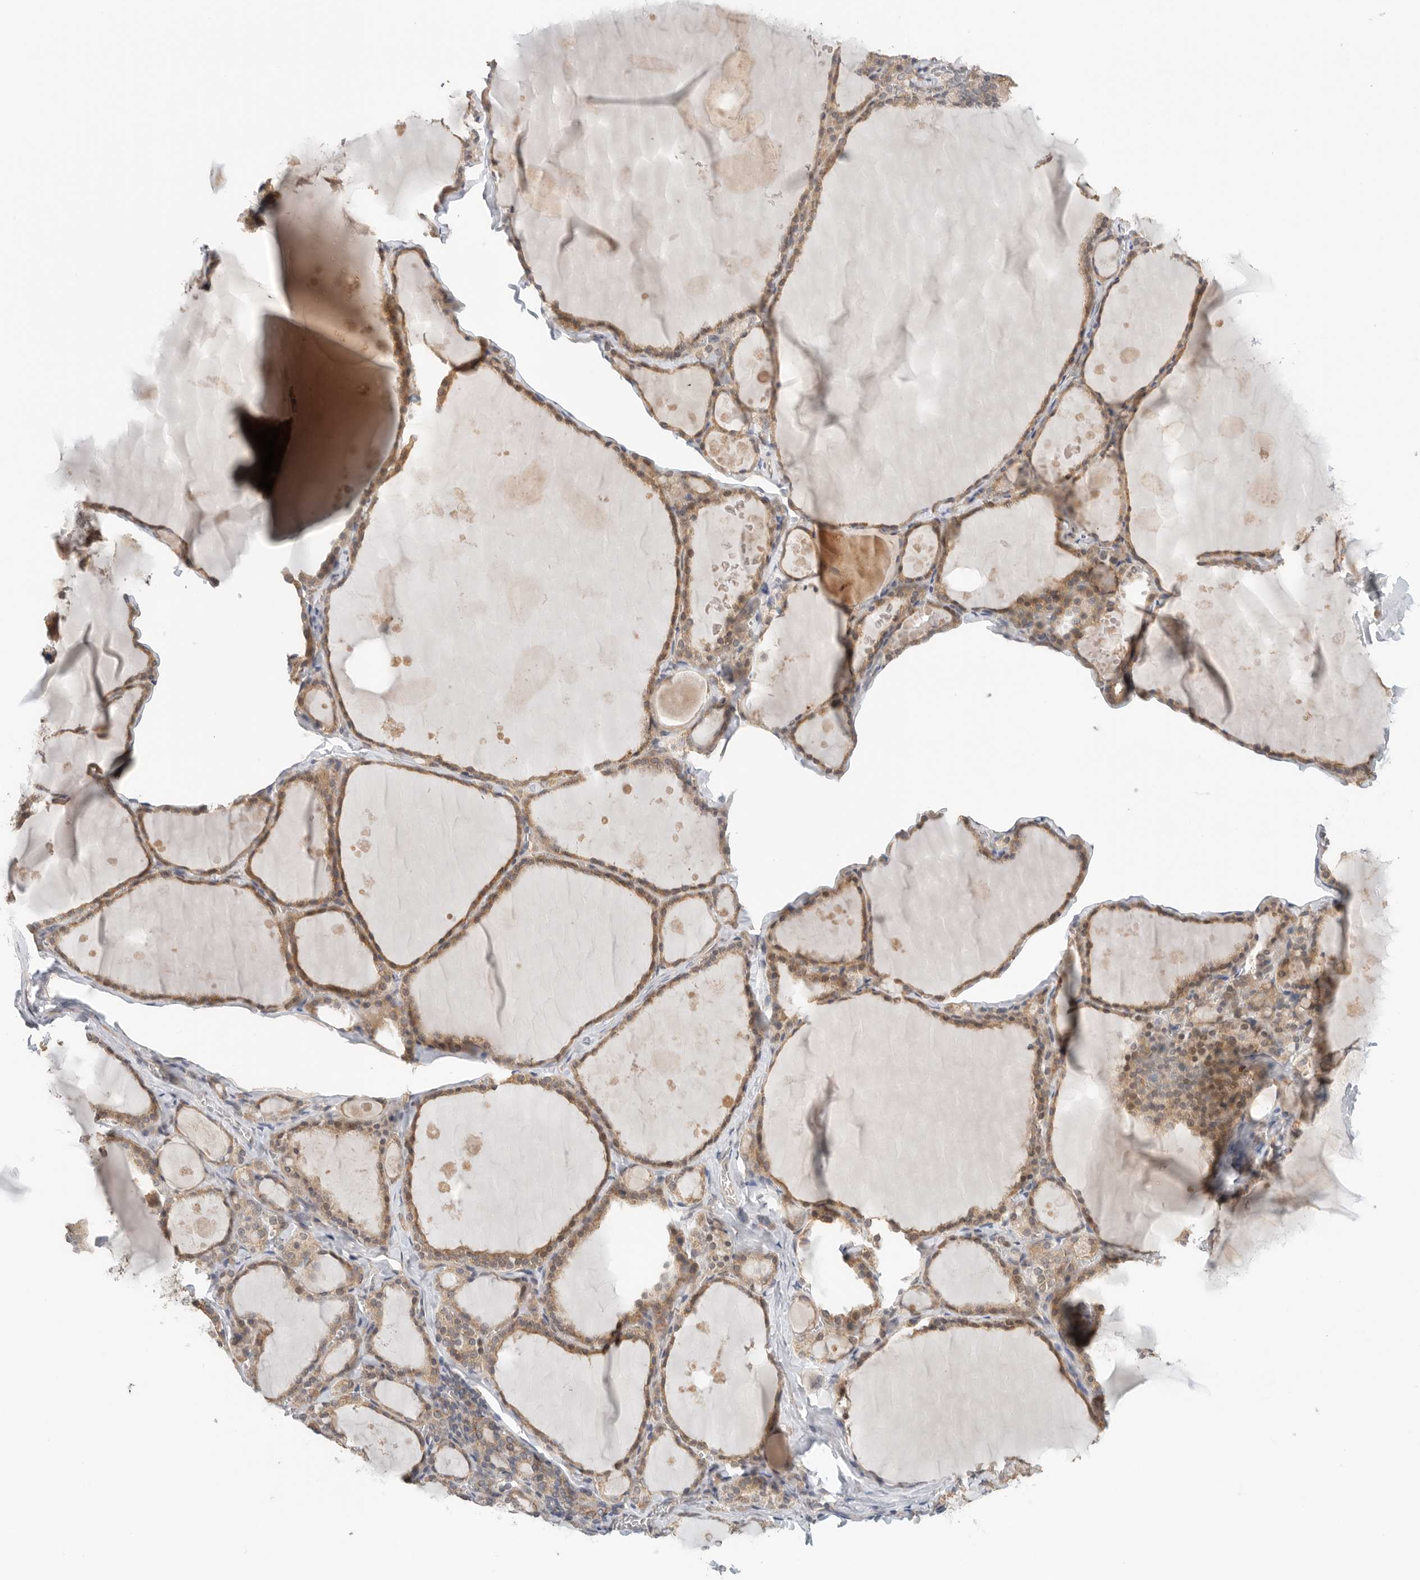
{"staining": {"intensity": "moderate", "quantity": ">75%", "location": "cytoplasmic/membranous"}, "tissue": "thyroid gland", "cell_type": "Glandular cells", "image_type": "normal", "snomed": [{"axis": "morphology", "description": "Normal tissue, NOS"}, {"axis": "topography", "description": "Thyroid gland"}], "caption": "Thyroid gland stained with DAB (3,3'-diaminobenzidine) immunohistochemistry exhibits medium levels of moderate cytoplasmic/membranous positivity in about >75% of glandular cells.", "gene": "PUM1", "patient": {"sex": "male", "age": 56}}